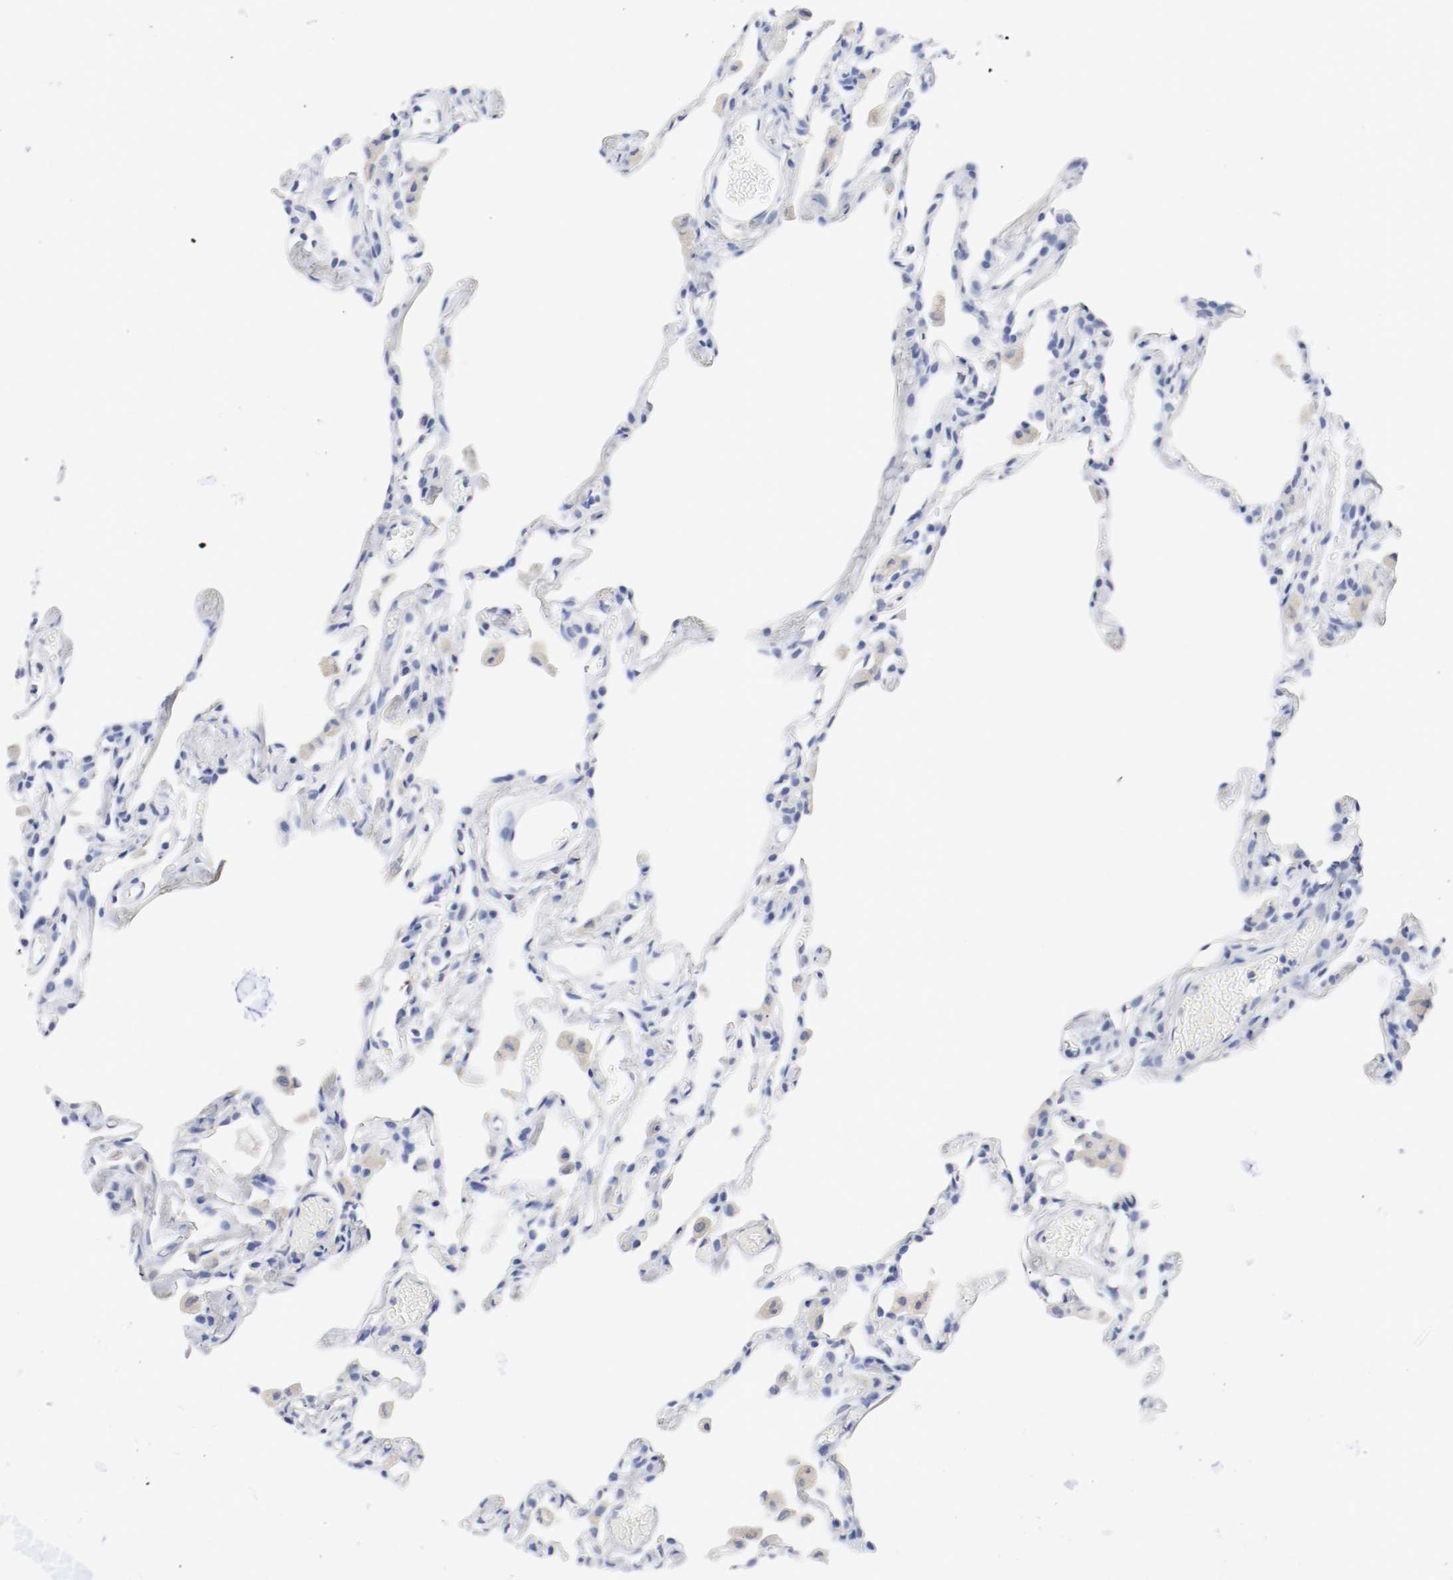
{"staining": {"intensity": "negative", "quantity": "none", "location": "none"}, "tissue": "lung", "cell_type": "Alveolar cells", "image_type": "normal", "snomed": [{"axis": "morphology", "description": "Normal tissue, NOS"}, {"axis": "topography", "description": "Lung"}], "caption": "This is an immunohistochemistry histopathology image of normal human lung. There is no expression in alveolar cells.", "gene": "GAD1", "patient": {"sex": "female", "age": 49}}